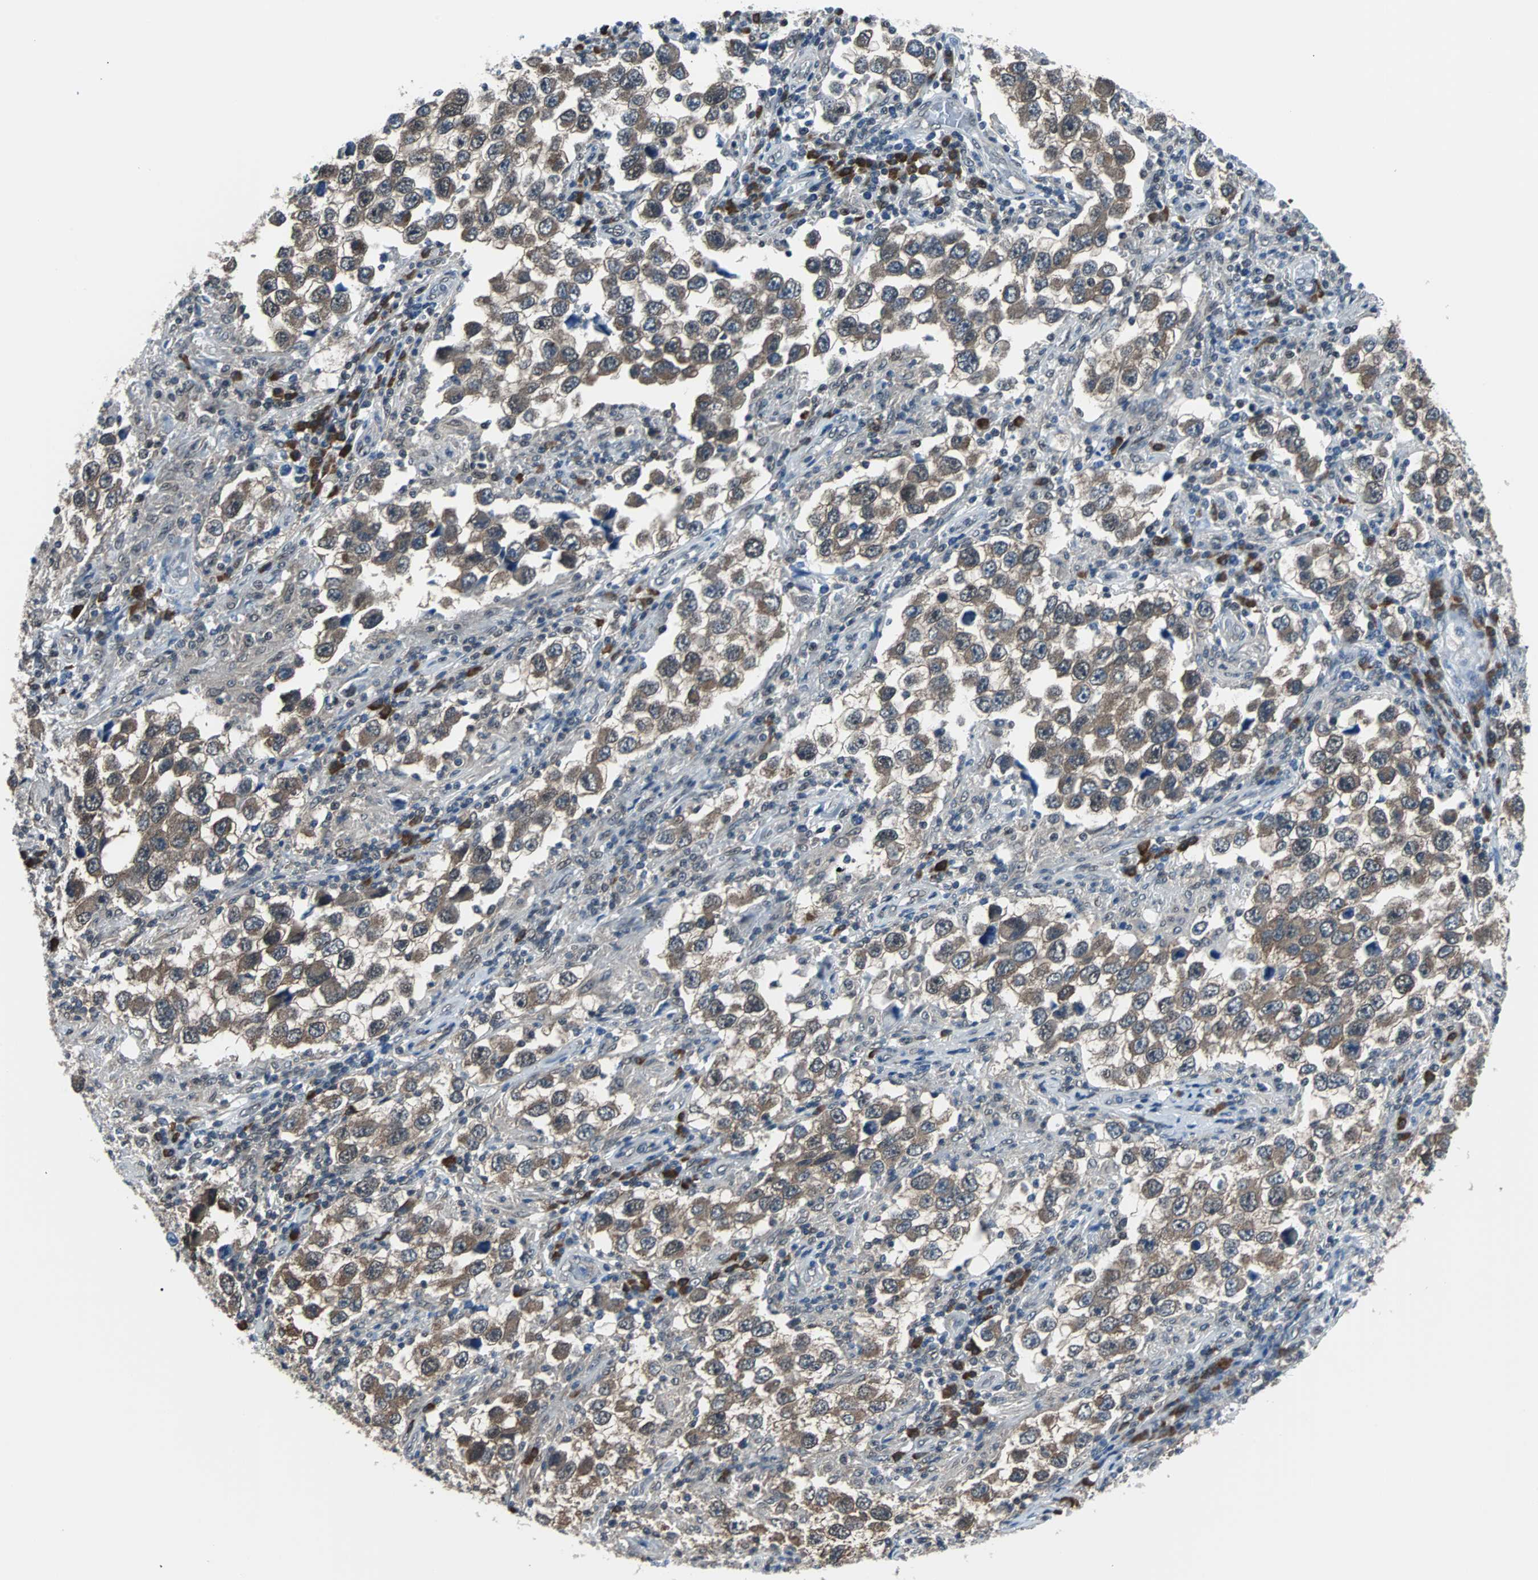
{"staining": {"intensity": "moderate", "quantity": ">75%", "location": "cytoplasmic/membranous"}, "tissue": "testis cancer", "cell_type": "Tumor cells", "image_type": "cancer", "snomed": [{"axis": "morphology", "description": "Carcinoma, Embryonal, NOS"}, {"axis": "topography", "description": "Testis"}], "caption": "This photomicrograph demonstrates immunohistochemistry staining of testis cancer (embryonal carcinoma), with medium moderate cytoplasmic/membranous positivity in about >75% of tumor cells.", "gene": "VCP", "patient": {"sex": "male", "age": 21}}